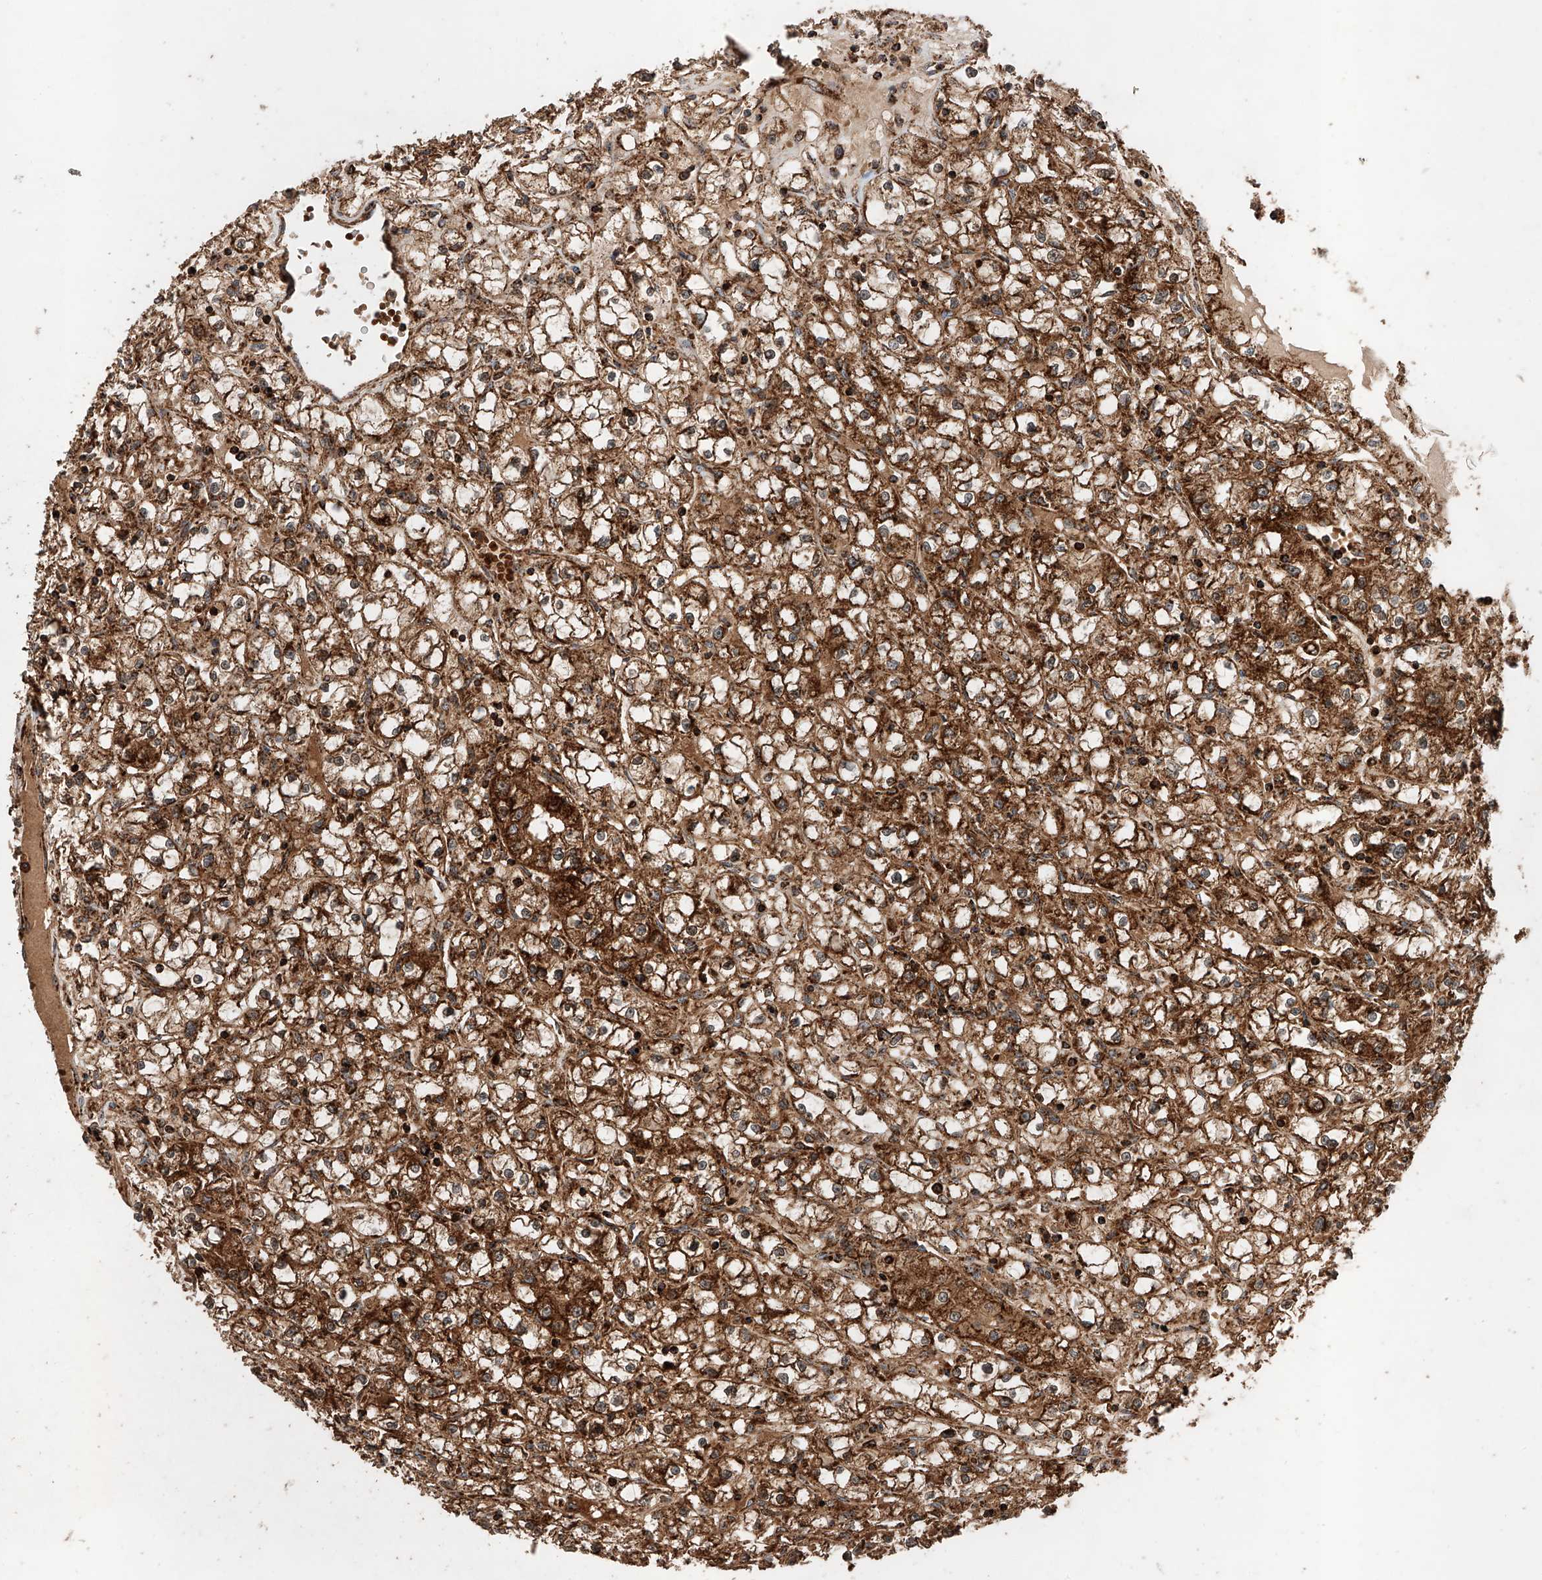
{"staining": {"intensity": "strong", "quantity": ">75%", "location": "cytoplasmic/membranous"}, "tissue": "renal cancer", "cell_type": "Tumor cells", "image_type": "cancer", "snomed": [{"axis": "morphology", "description": "Adenocarcinoma, NOS"}, {"axis": "topography", "description": "Kidney"}], "caption": "Protein expression analysis of human adenocarcinoma (renal) reveals strong cytoplasmic/membranous expression in about >75% of tumor cells. Using DAB (3,3'-diaminobenzidine) (brown) and hematoxylin (blue) stains, captured at high magnification using brightfield microscopy.", "gene": "PISD", "patient": {"sex": "male", "age": 56}}